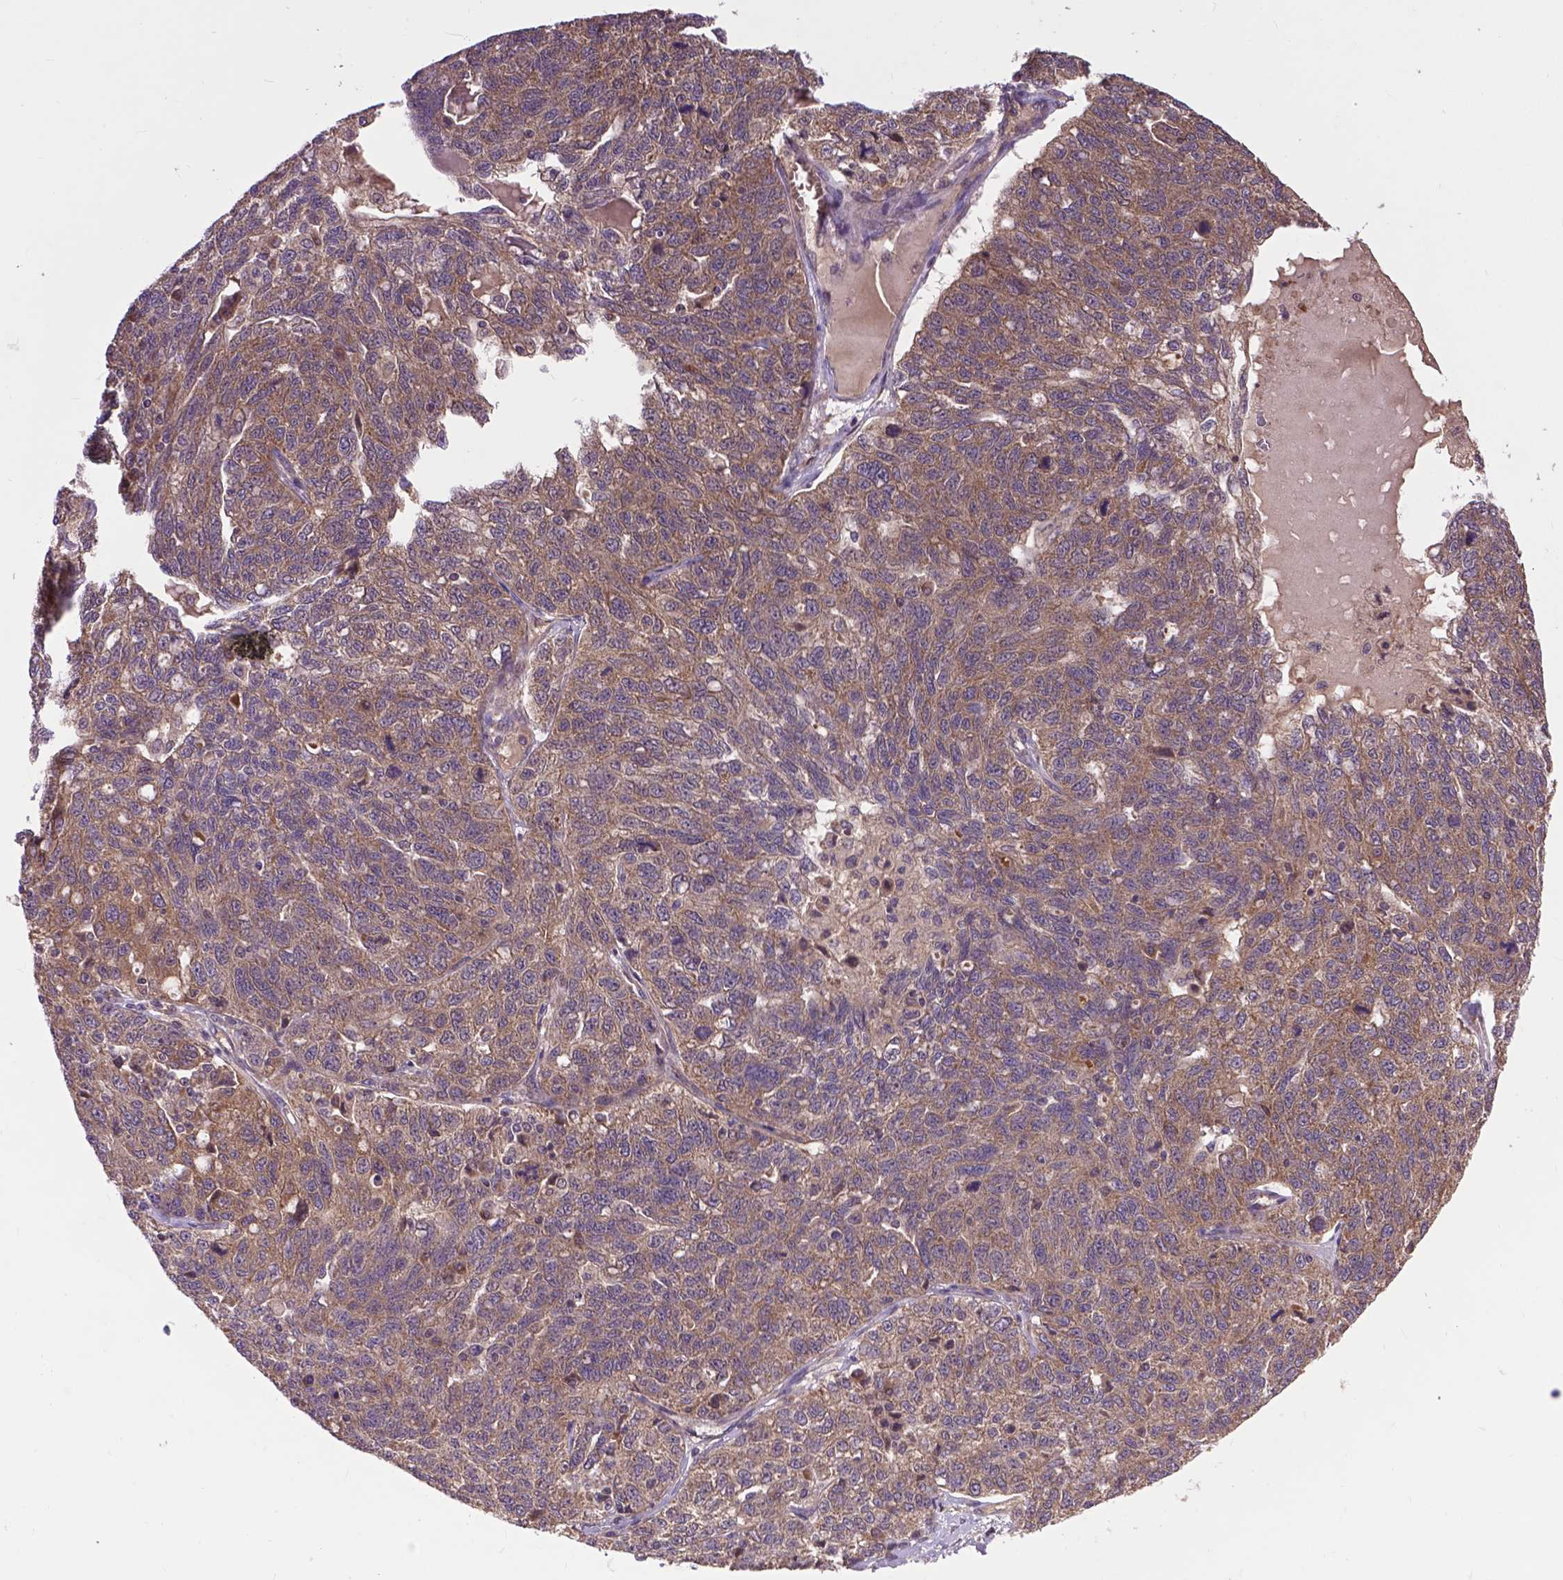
{"staining": {"intensity": "moderate", "quantity": ">75%", "location": "cytoplasmic/membranous"}, "tissue": "ovarian cancer", "cell_type": "Tumor cells", "image_type": "cancer", "snomed": [{"axis": "morphology", "description": "Cystadenocarcinoma, serous, NOS"}, {"axis": "topography", "description": "Ovary"}], "caption": "Approximately >75% of tumor cells in ovarian cancer (serous cystadenocarcinoma) exhibit moderate cytoplasmic/membranous protein positivity as visualized by brown immunohistochemical staining.", "gene": "ZNF616", "patient": {"sex": "female", "age": 71}}